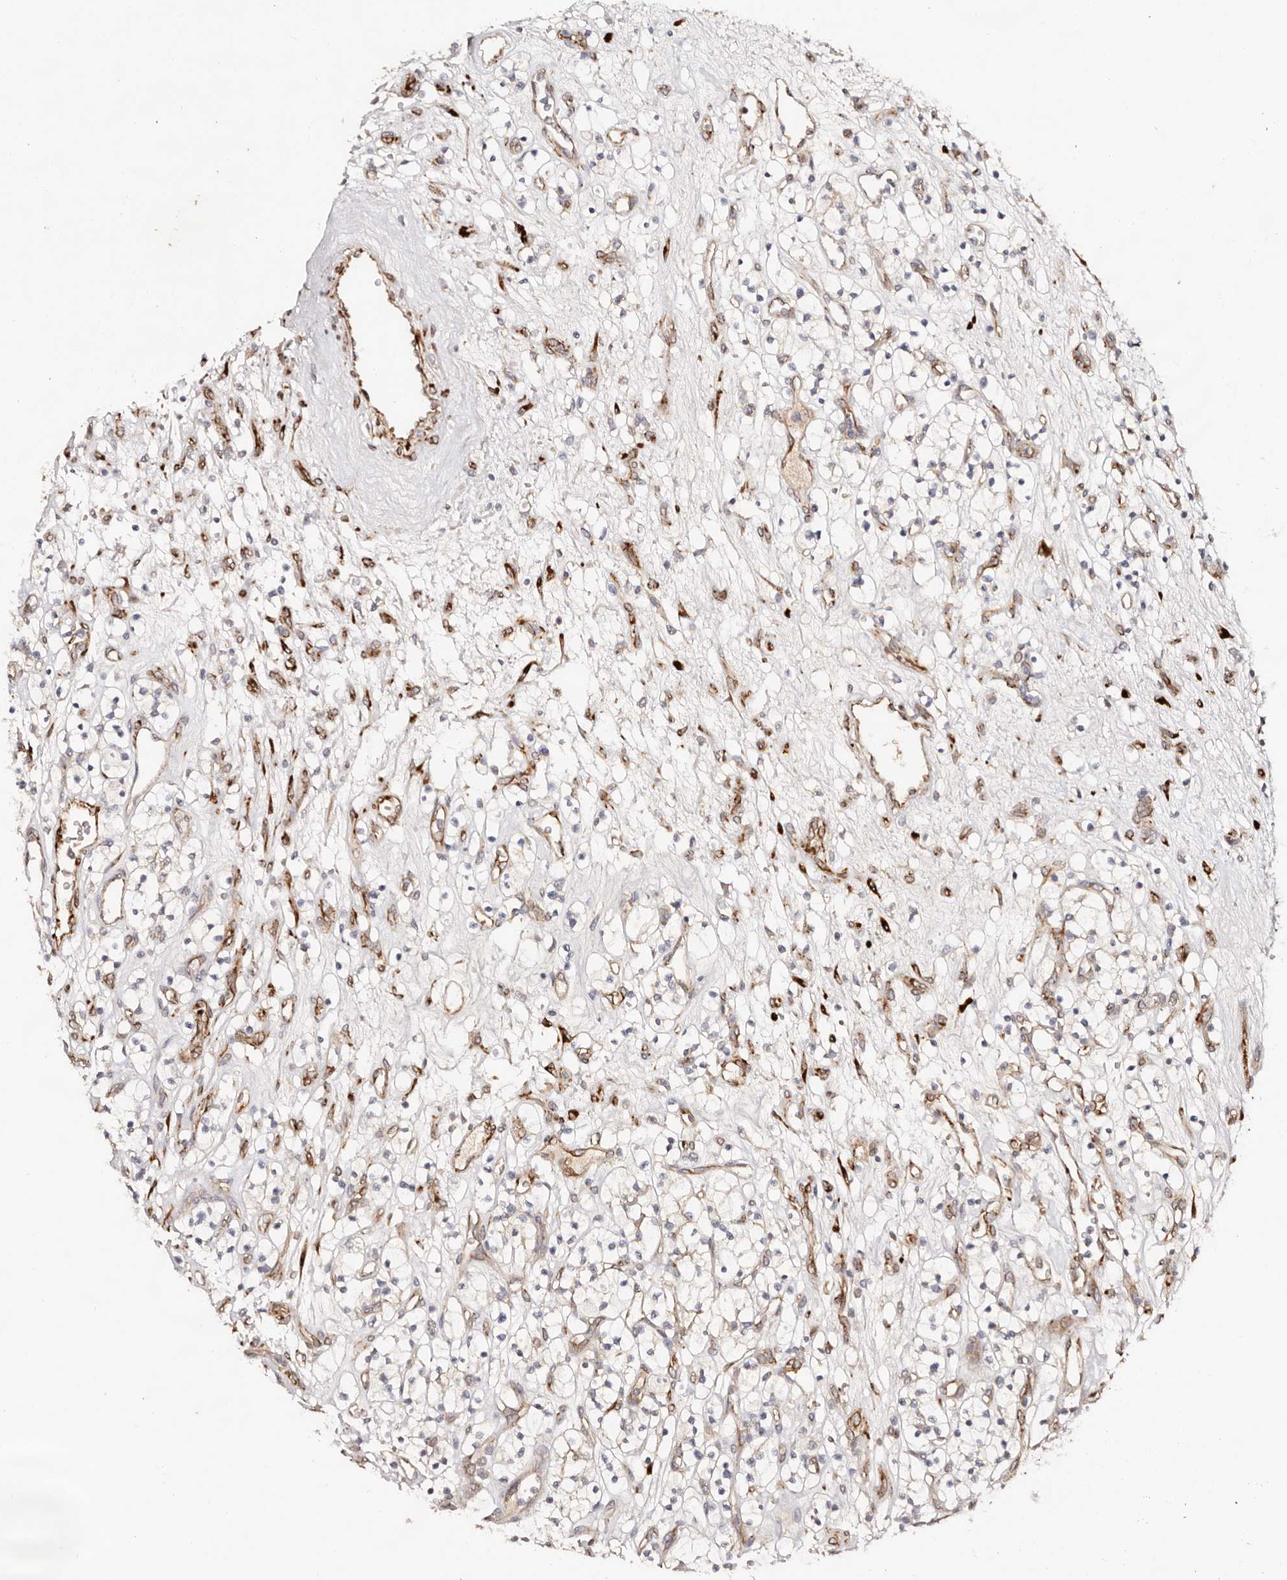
{"staining": {"intensity": "negative", "quantity": "none", "location": "none"}, "tissue": "renal cancer", "cell_type": "Tumor cells", "image_type": "cancer", "snomed": [{"axis": "morphology", "description": "Adenocarcinoma, NOS"}, {"axis": "topography", "description": "Kidney"}], "caption": "Immunohistochemistry micrograph of neoplastic tissue: adenocarcinoma (renal) stained with DAB (3,3'-diaminobenzidine) reveals no significant protein expression in tumor cells.", "gene": "SERPINH1", "patient": {"sex": "female", "age": 57}}